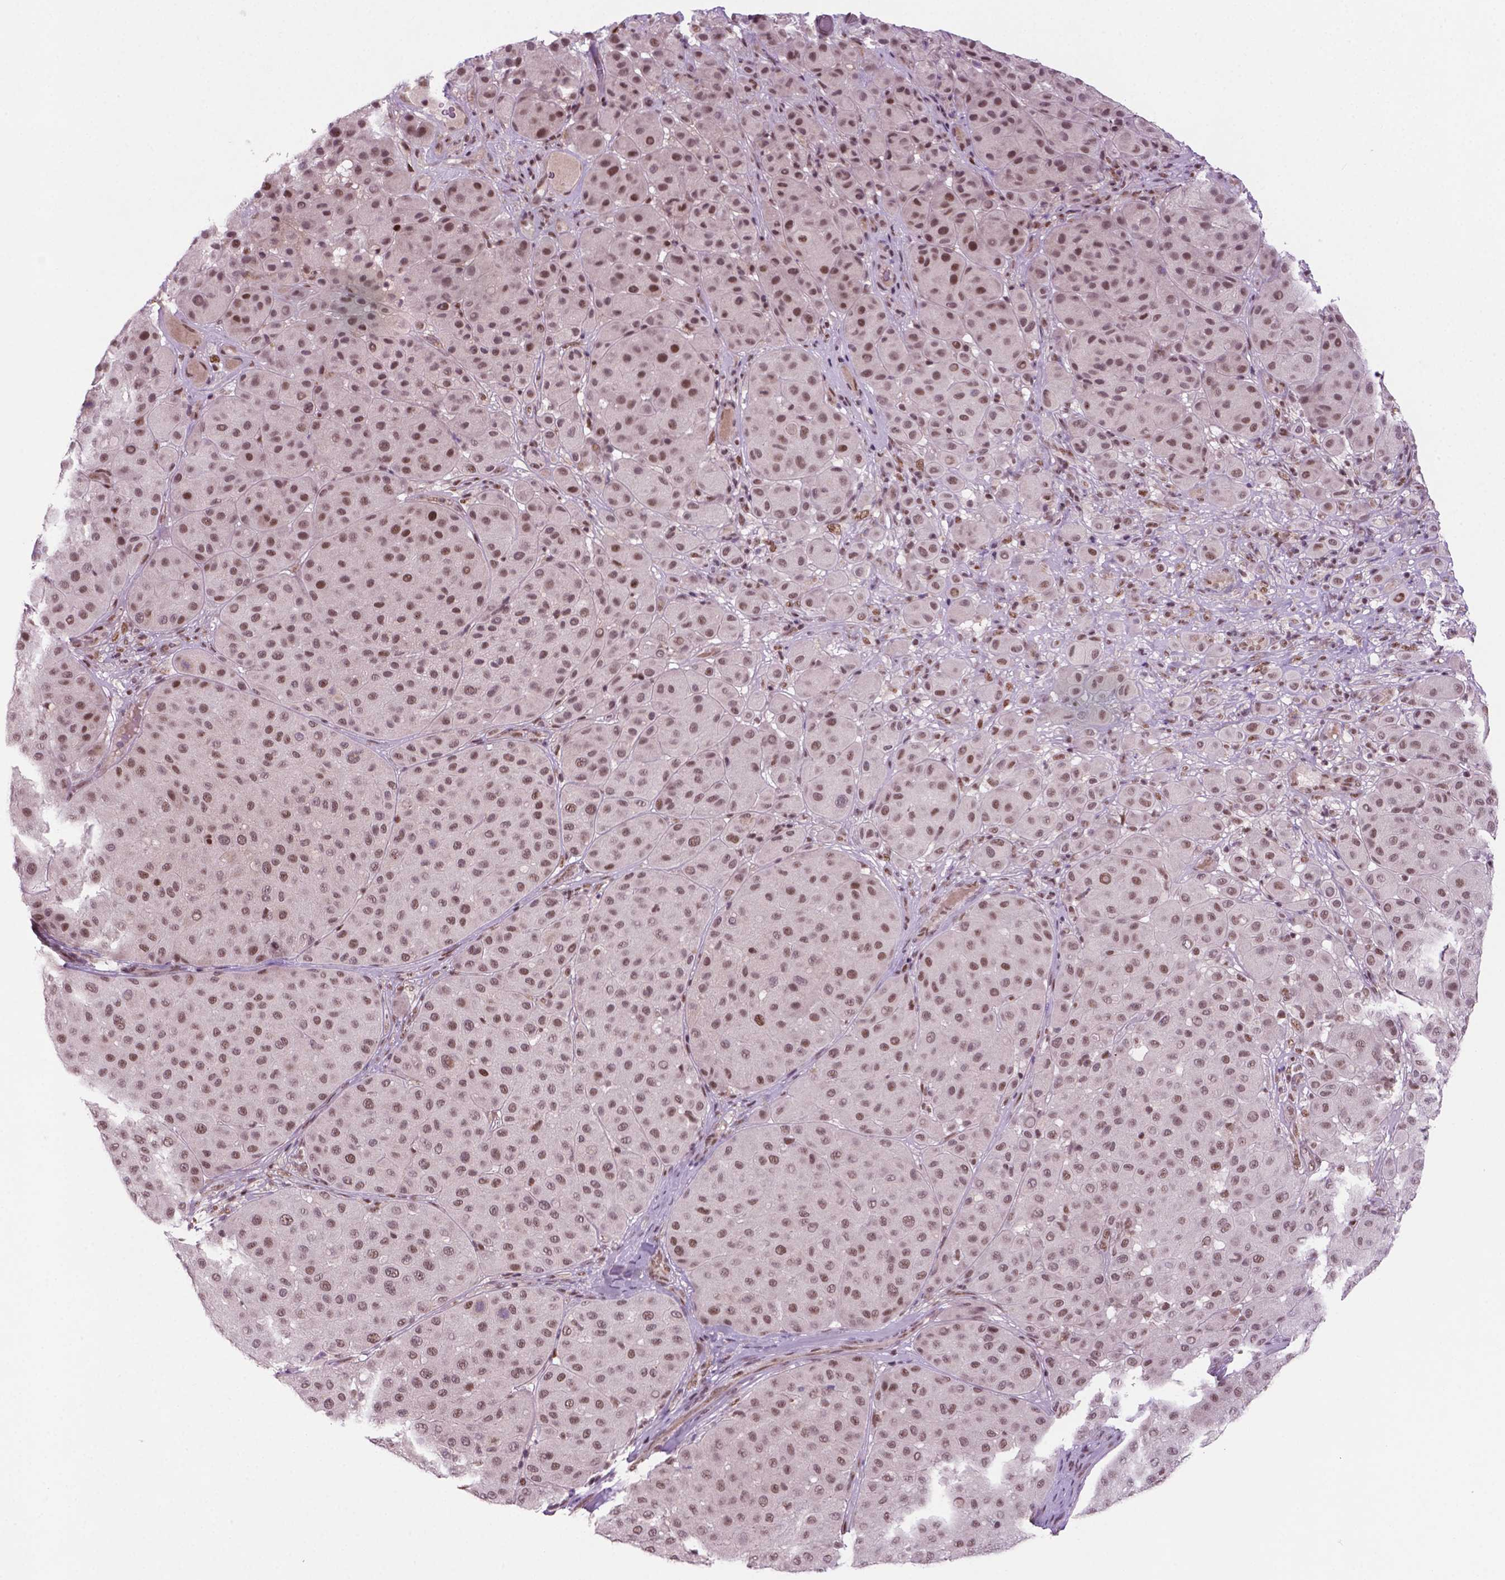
{"staining": {"intensity": "moderate", "quantity": ">75%", "location": "nuclear"}, "tissue": "melanoma", "cell_type": "Tumor cells", "image_type": "cancer", "snomed": [{"axis": "morphology", "description": "Malignant melanoma, Metastatic site"}, {"axis": "topography", "description": "Smooth muscle"}], "caption": "Human malignant melanoma (metastatic site) stained with a brown dye displays moderate nuclear positive staining in approximately >75% of tumor cells.", "gene": "PHAX", "patient": {"sex": "male", "age": 41}}